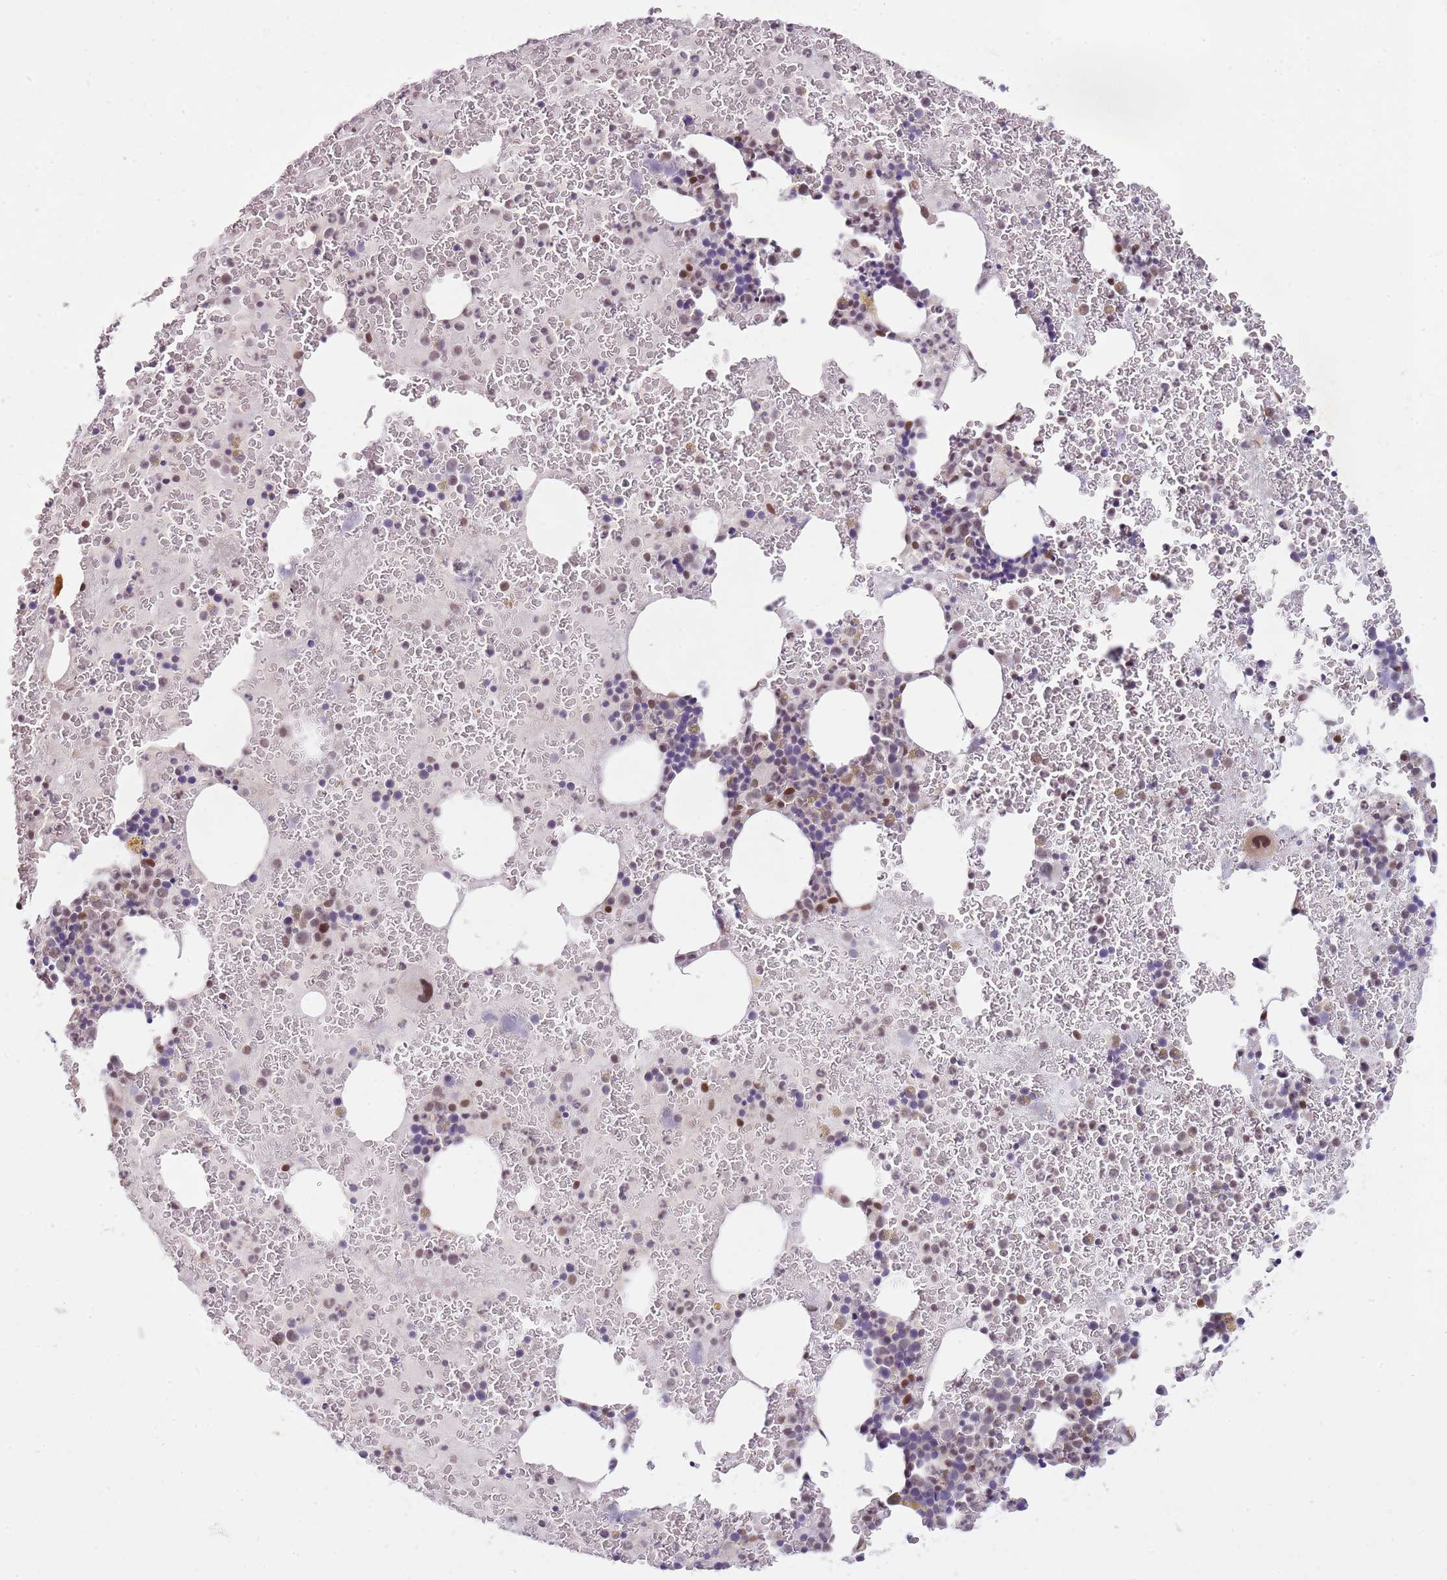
{"staining": {"intensity": "moderate", "quantity": "<25%", "location": "nuclear"}, "tissue": "bone marrow", "cell_type": "Hematopoietic cells", "image_type": "normal", "snomed": [{"axis": "morphology", "description": "Normal tissue, NOS"}, {"axis": "topography", "description": "Bone marrow"}], "caption": "IHC staining of normal bone marrow, which exhibits low levels of moderate nuclear expression in about <25% of hematopoietic cells indicating moderate nuclear protein positivity. The staining was performed using DAB (brown) for protein detection and nuclei were counterstained in hematoxylin (blue).", "gene": "PHC2", "patient": {"sex": "male", "age": 26}}